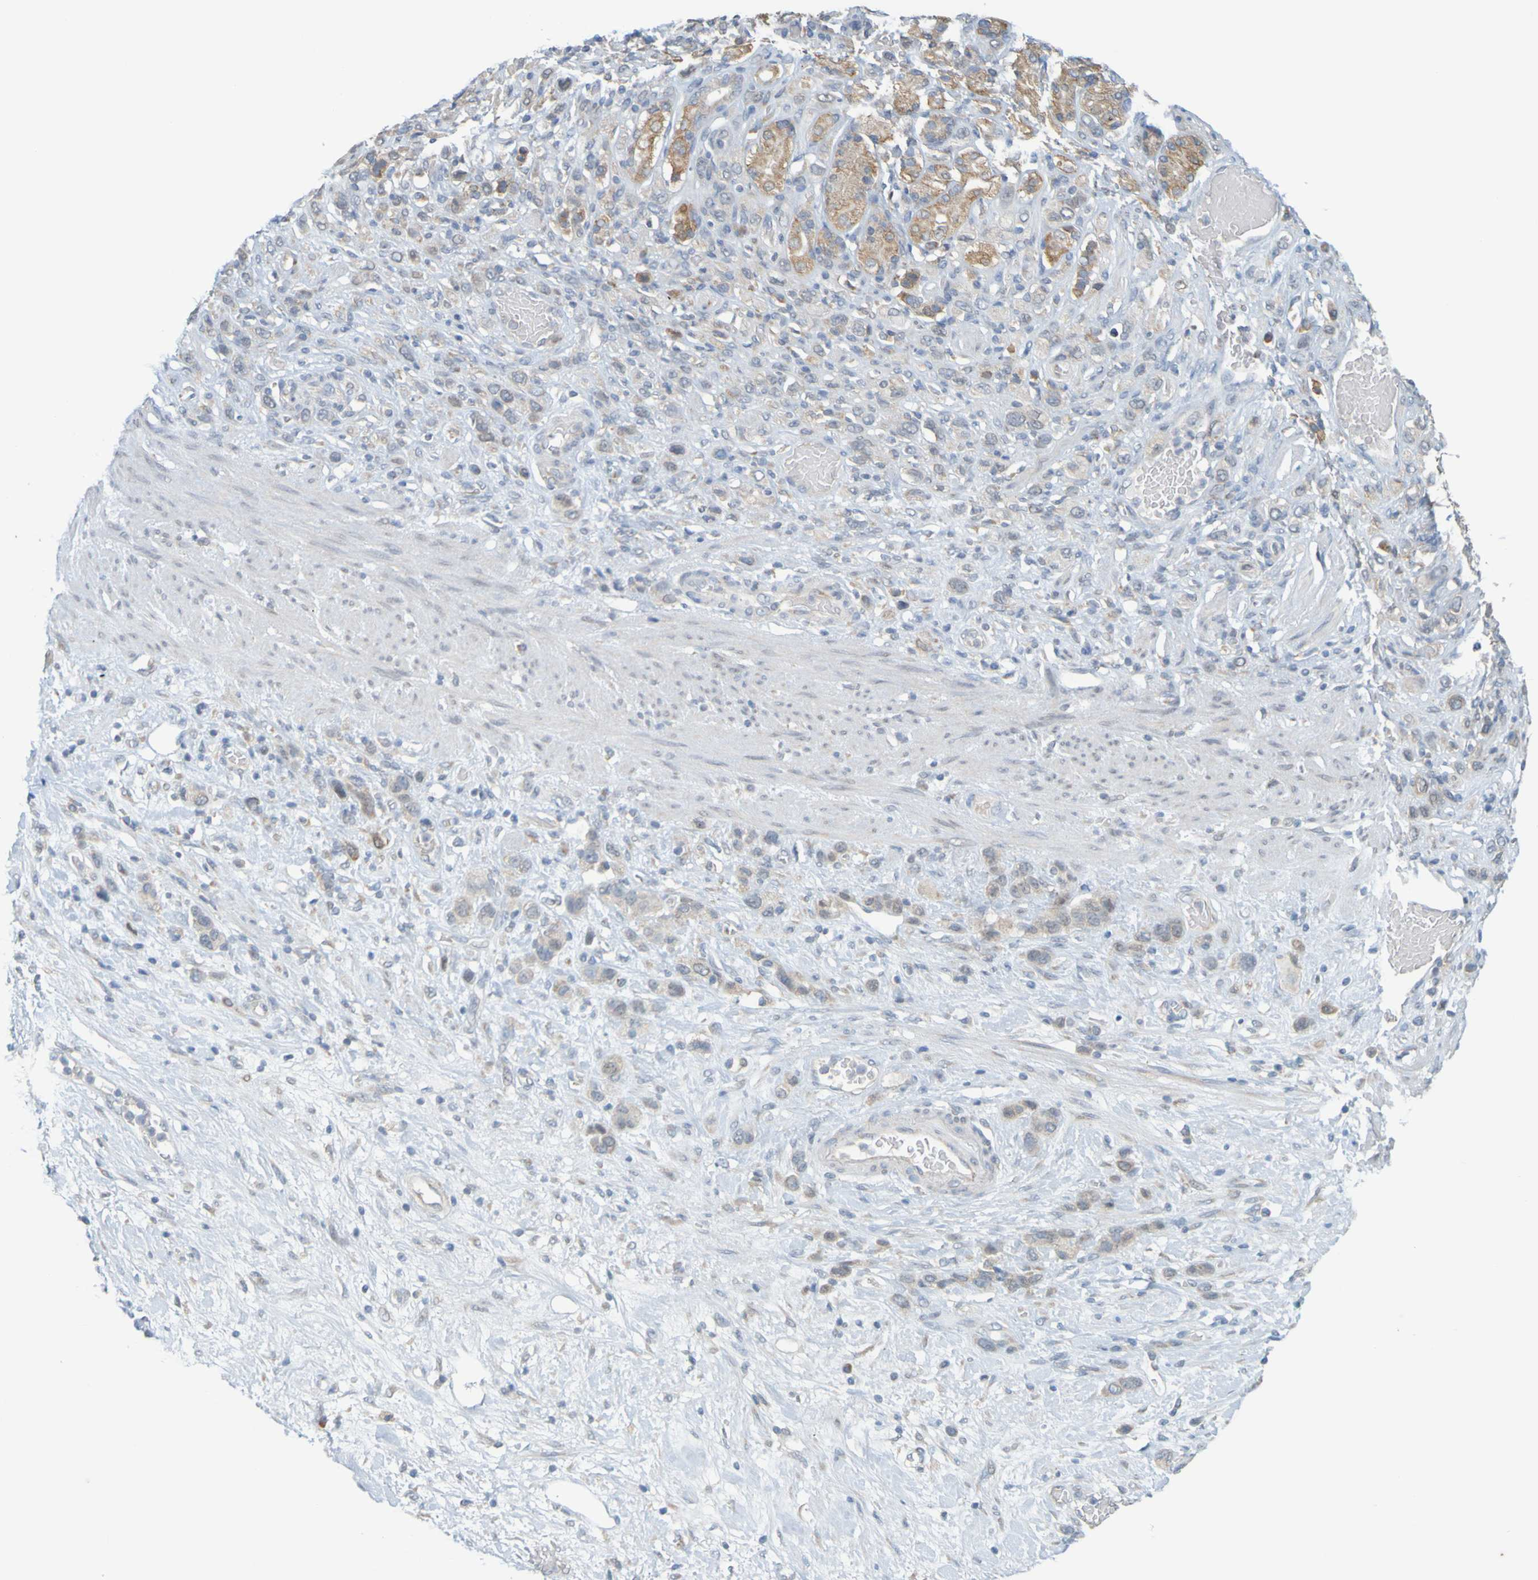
{"staining": {"intensity": "weak", "quantity": ">75%", "location": "cytoplasmic/membranous"}, "tissue": "stomach cancer", "cell_type": "Tumor cells", "image_type": "cancer", "snomed": [{"axis": "morphology", "description": "Adenocarcinoma, NOS"}, {"axis": "morphology", "description": "Adenocarcinoma, High grade"}, {"axis": "topography", "description": "Stomach, upper"}, {"axis": "topography", "description": "Stomach, lower"}], "caption": "A high-resolution photomicrograph shows immunohistochemistry (IHC) staining of stomach cancer, which shows weak cytoplasmic/membranous staining in about >75% of tumor cells.", "gene": "MOGS", "patient": {"sex": "female", "age": 65}}